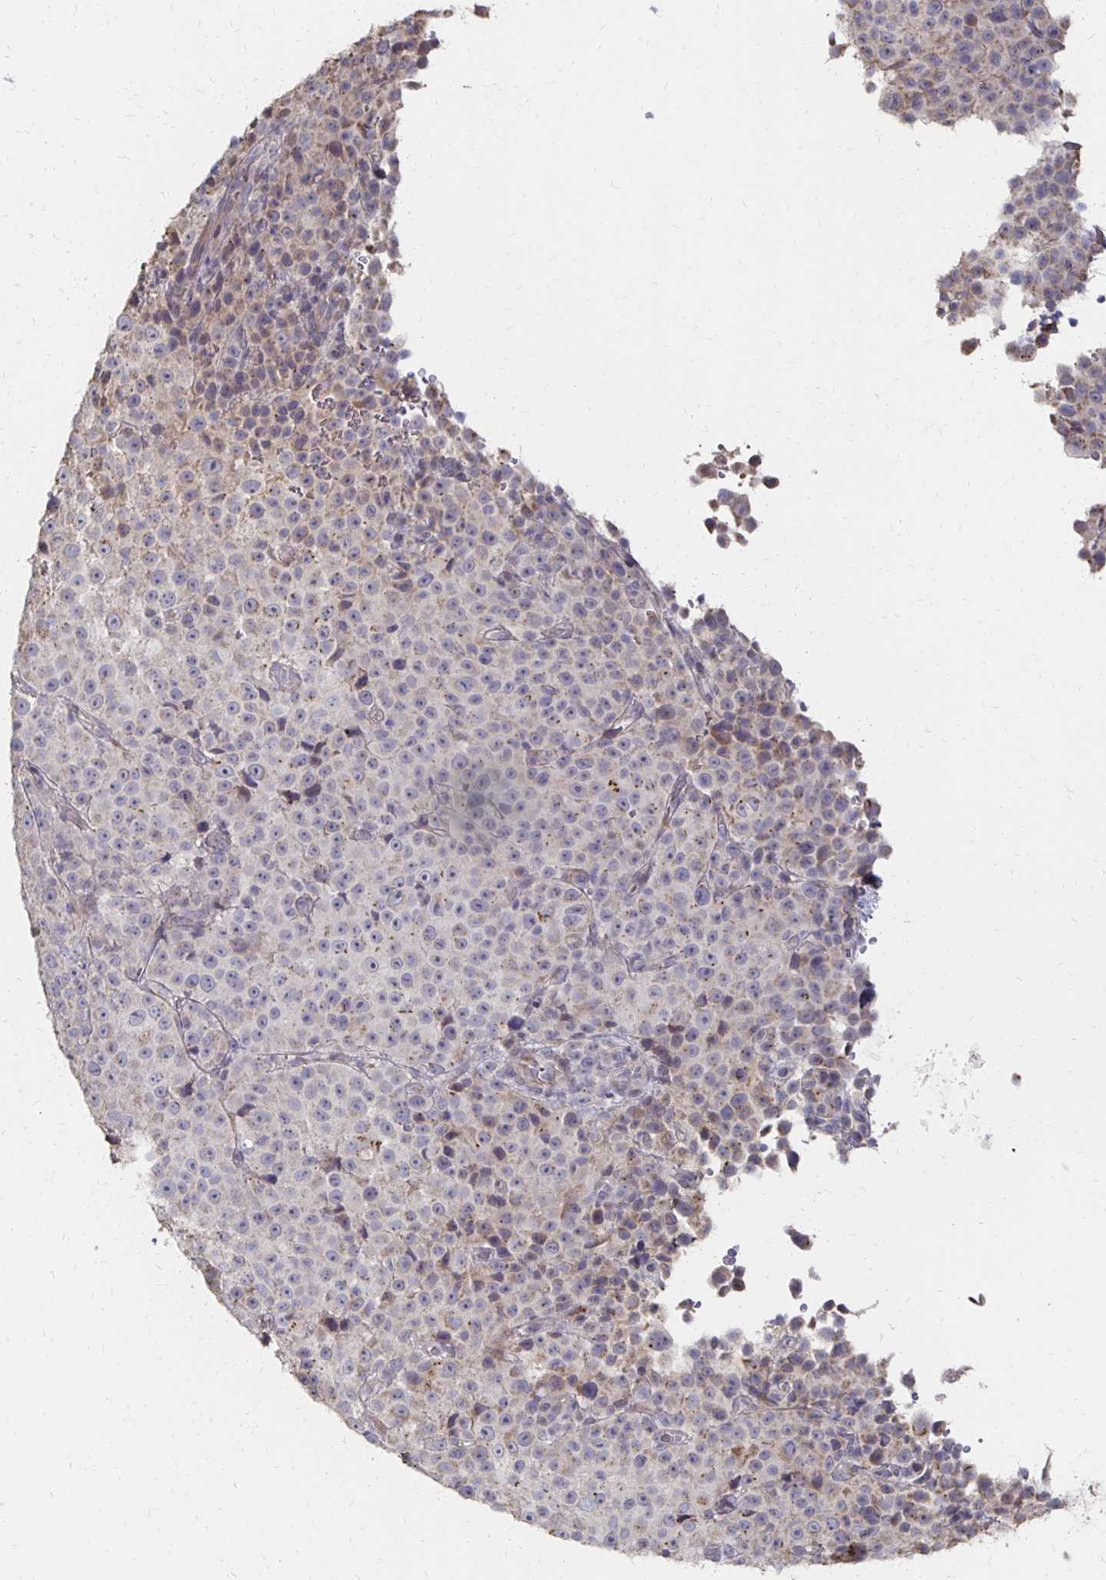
{"staining": {"intensity": "negative", "quantity": "none", "location": "none"}, "tissue": "melanoma", "cell_type": "Tumor cells", "image_type": "cancer", "snomed": [{"axis": "morphology", "description": "Malignant melanoma, Metastatic site"}, {"axis": "topography", "description": "Skin"}, {"axis": "topography", "description": "Lymph node"}], "caption": "Human melanoma stained for a protein using immunohistochemistry shows no positivity in tumor cells.", "gene": "ZNF727", "patient": {"sex": "male", "age": 66}}